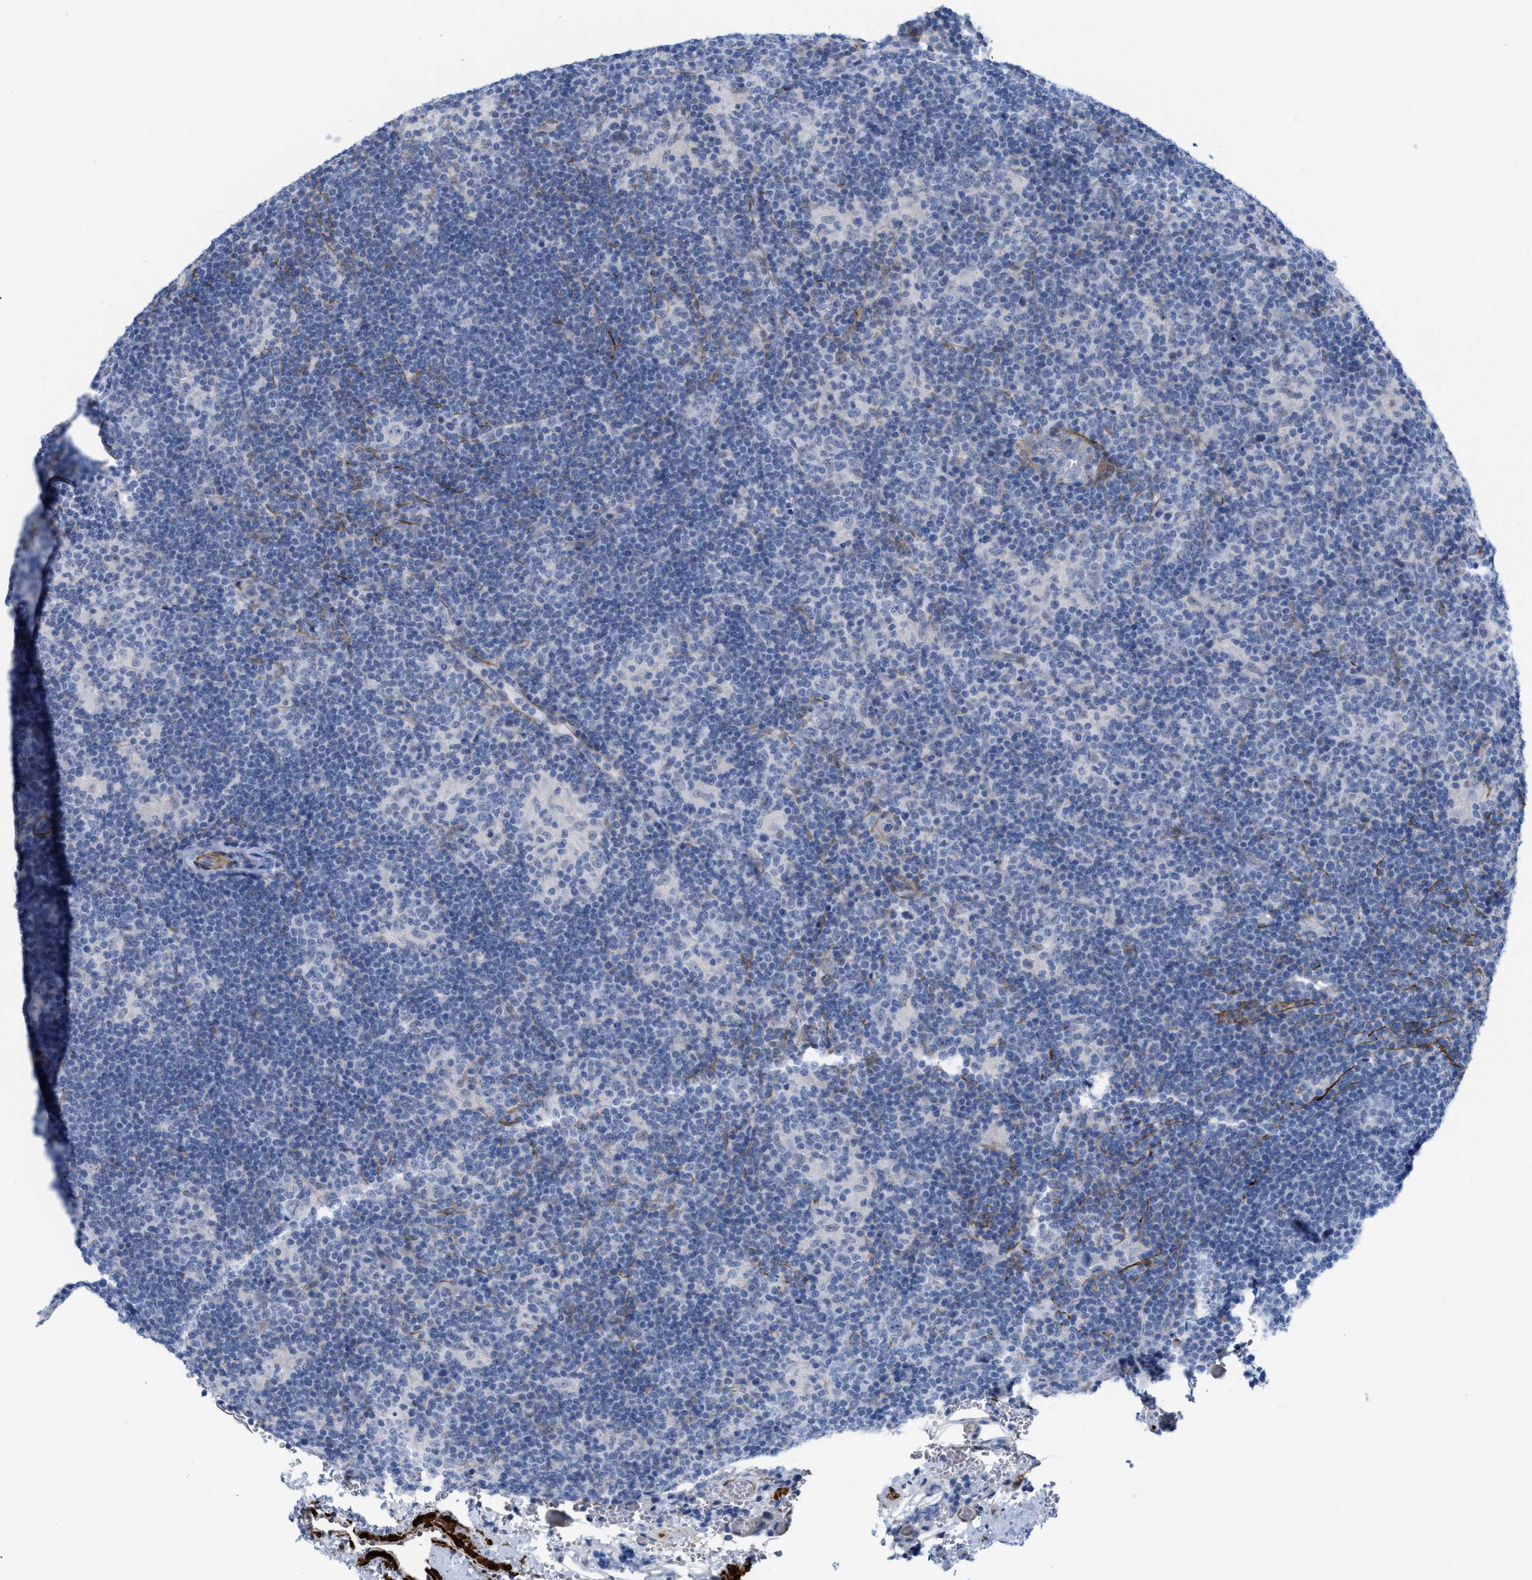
{"staining": {"intensity": "negative", "quantity": "none", "location": "none"}, "tissue": "lymphoma", "cell_type": "Tumor cells", "image_type": "cancer", "snomed": [{"axis": "morphology", "description": "Hodgkin's disease, NOS"}, {"axis": "topography", "description": "Lymph node"}], "caption": "An IHC micrograph of lymphoma is shown. There is no staining in tumor cells of lymphoma.", "gene": "TAGLN", "patient": {"sex": "female", "age": 57}}